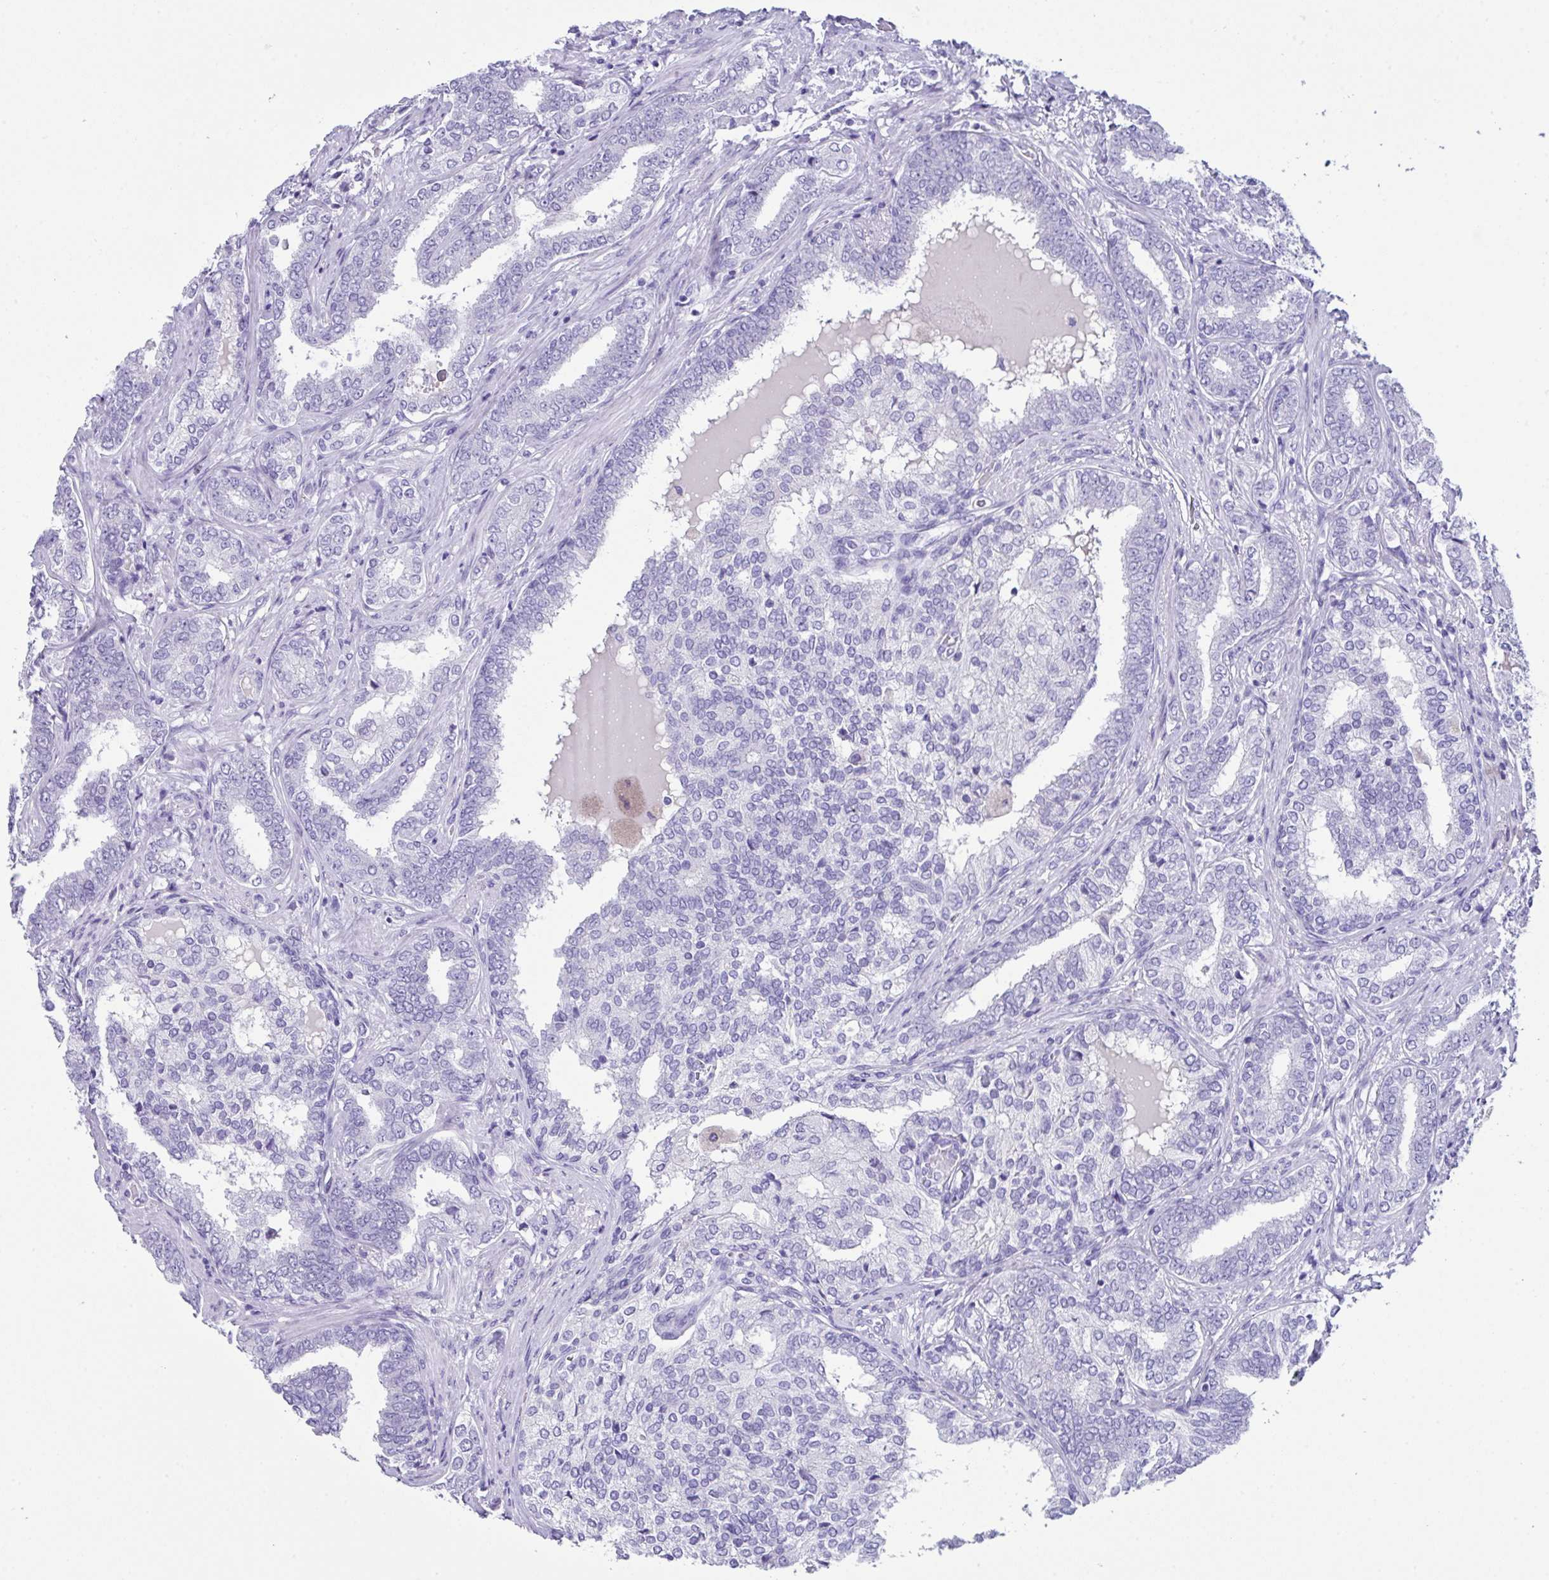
{"staining": {"intensity": "negative", "quantity": "none", "location": "none"}, "tissue": "prostate cancer", "cell_type": "Tumor cells", "image_type": "cancer", "snomed": [{"axis": "morphology", "description": "Adenocarcinoma, High grade"}, {"axis": "topography", "description": "Prostate"}], "caption": "IHC of human prostate high-grade adenocarcinoma reveals no positivity in tumor cells.", "gene": "LGALS4", "patient": {"sex": "male", "age": 72}}